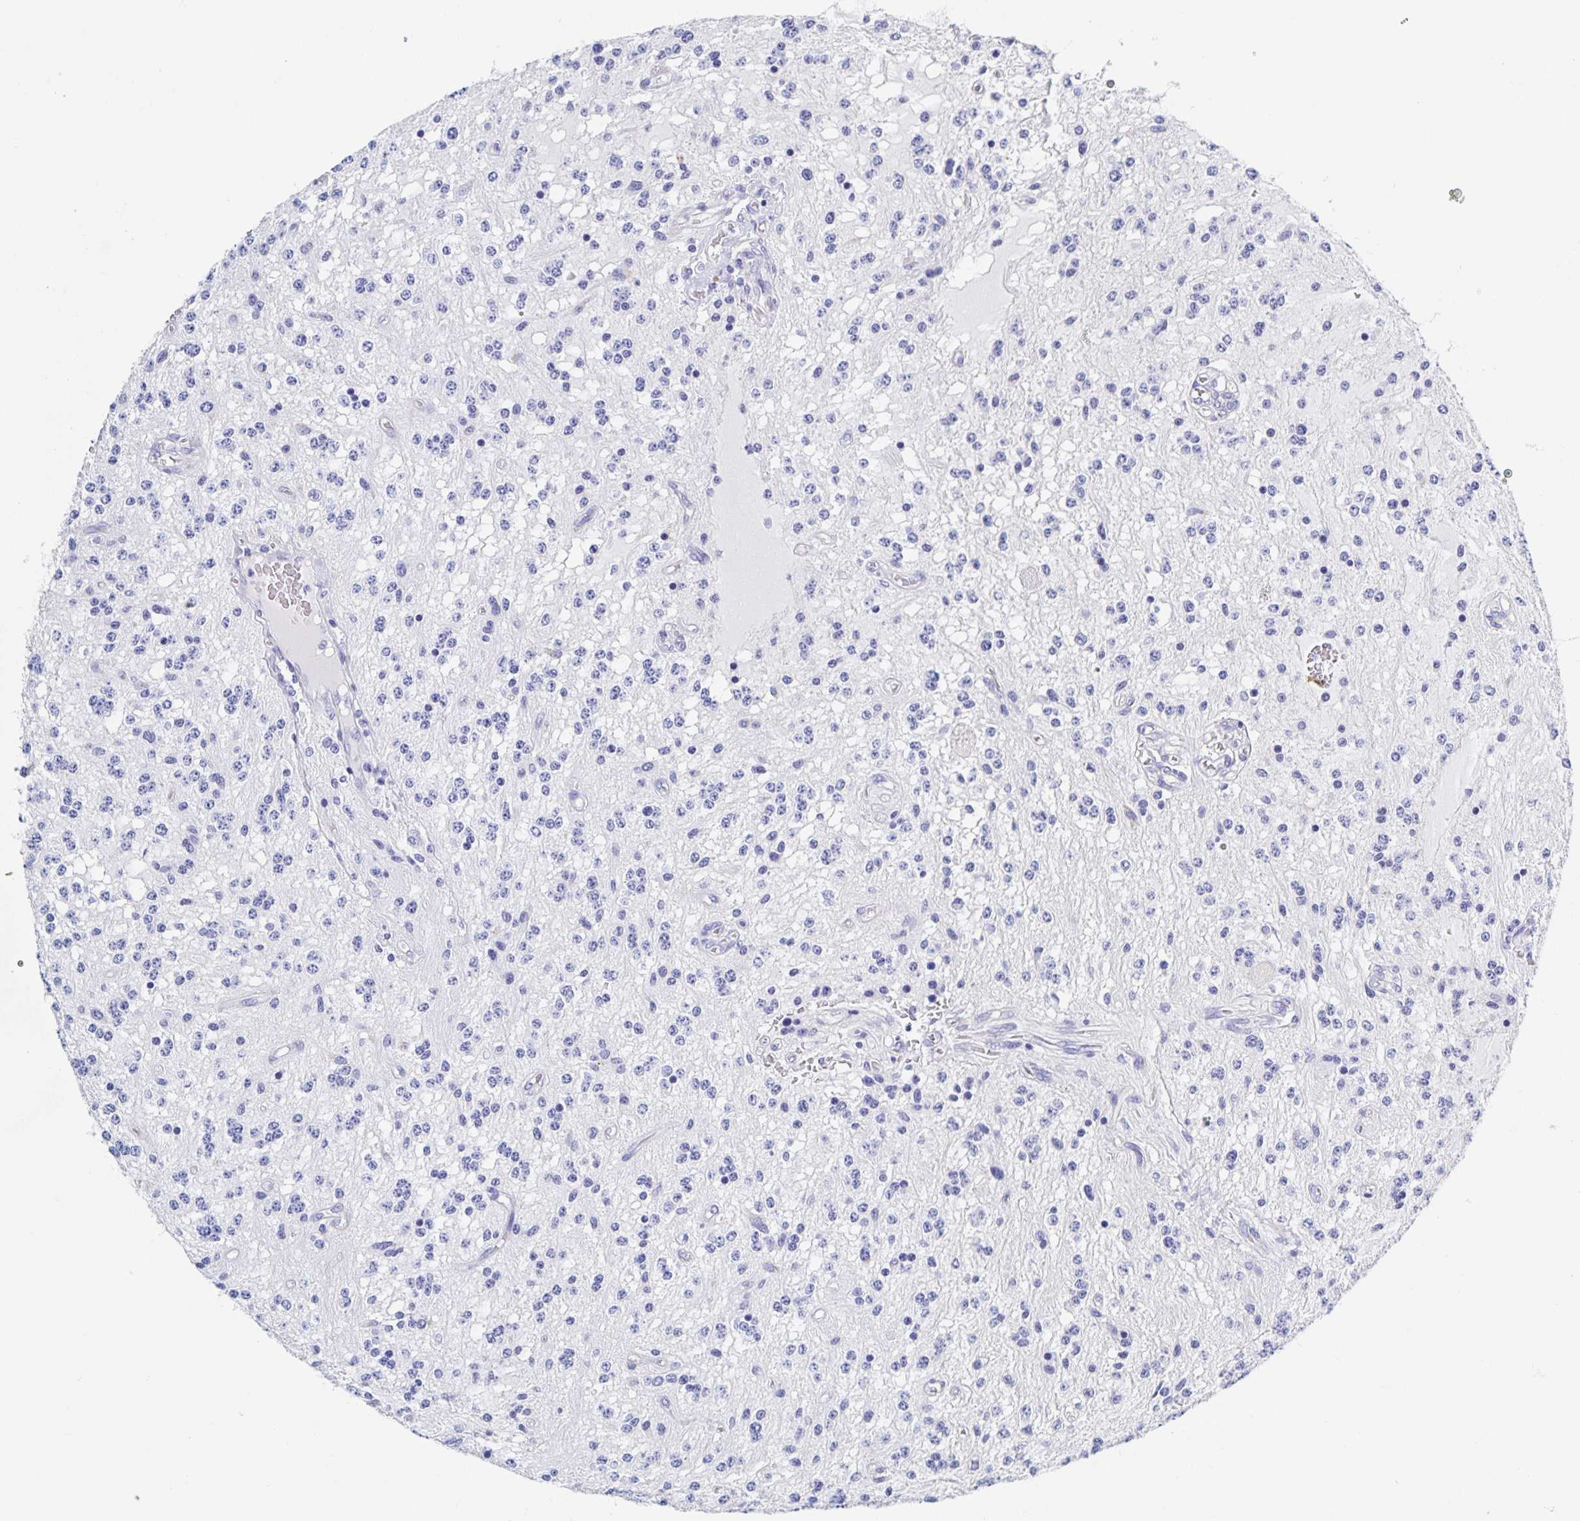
{"staining": {"intensity": "negative", "quantity": "none", "location": "none"}, "tissue": "glioma", "cell_type": "Tumor cells", "image_type": "cancer", "snomed": [{"axis": "morphology", "description": "Glioma, malignant, Low grade"}, {"axis": "topography", "description": "Cerebellum"}], "caption": "Immunohistochemistry of human glioma demonstrates no expression in tumor cells.", "gene": "DMBT1", "patient": {"sex": "female", "age": 14}}